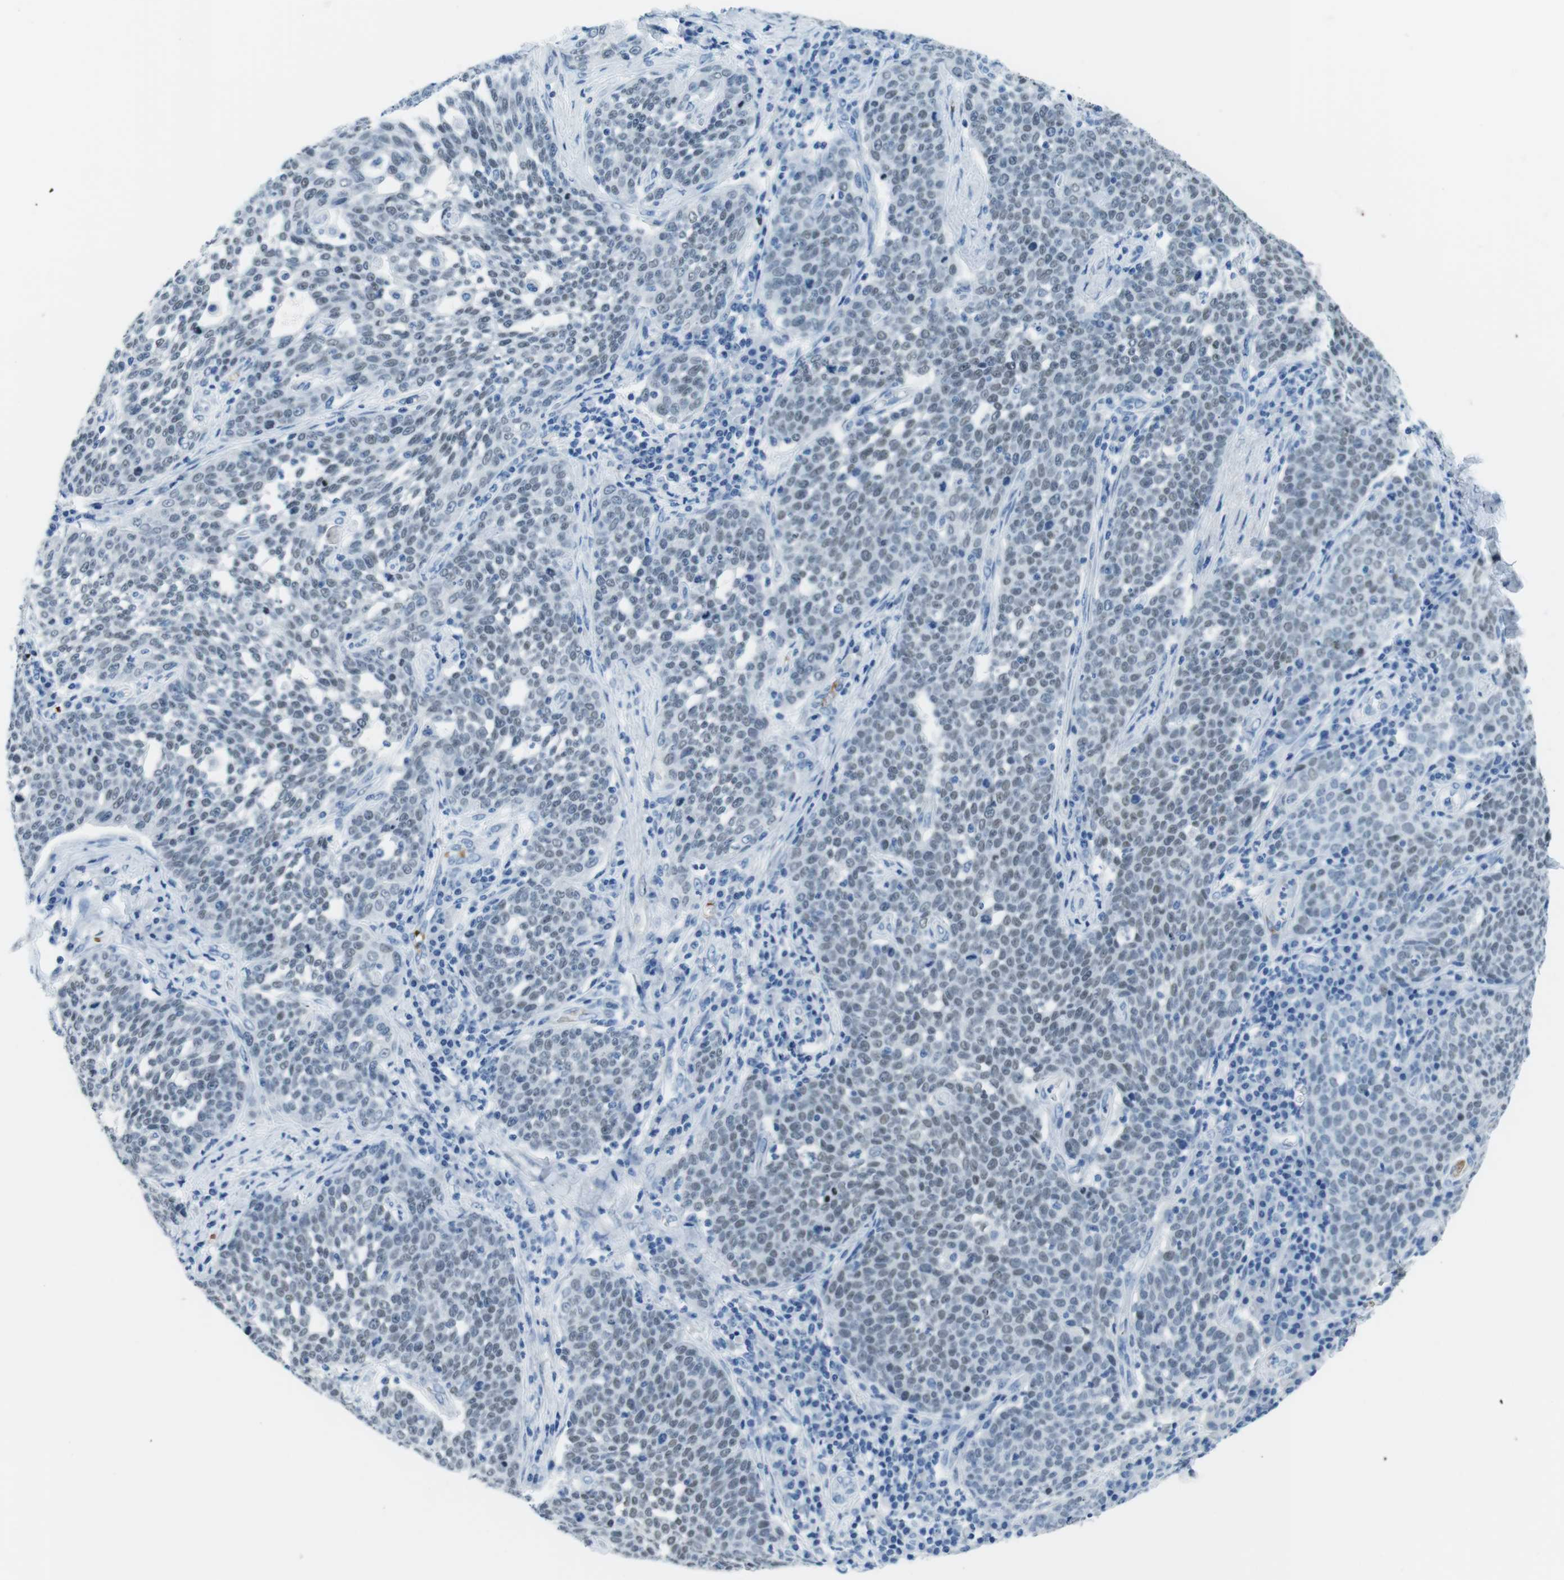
{"staining": {"intensity": "weak", "quantity": "25%-75%", "location": "nuclear"}, "tissue": "cervical cancer", "cell_type": "Tumor cells", "image_type": "cancer", "snomed": [{"axis": "morphology", "description": "Squamous cell carcinoma, NOS"}, {"axis": "topography", "description": "Cervix"}], "caption": "Immunohistochemical staining of human squamous cell carcinoma (cervical) displays low levels of weak nuclear staining in approximately 25%-75% of tumor cells.", "gene": "TFAP2C", "patient": {"sex": "female", "age": 34}}